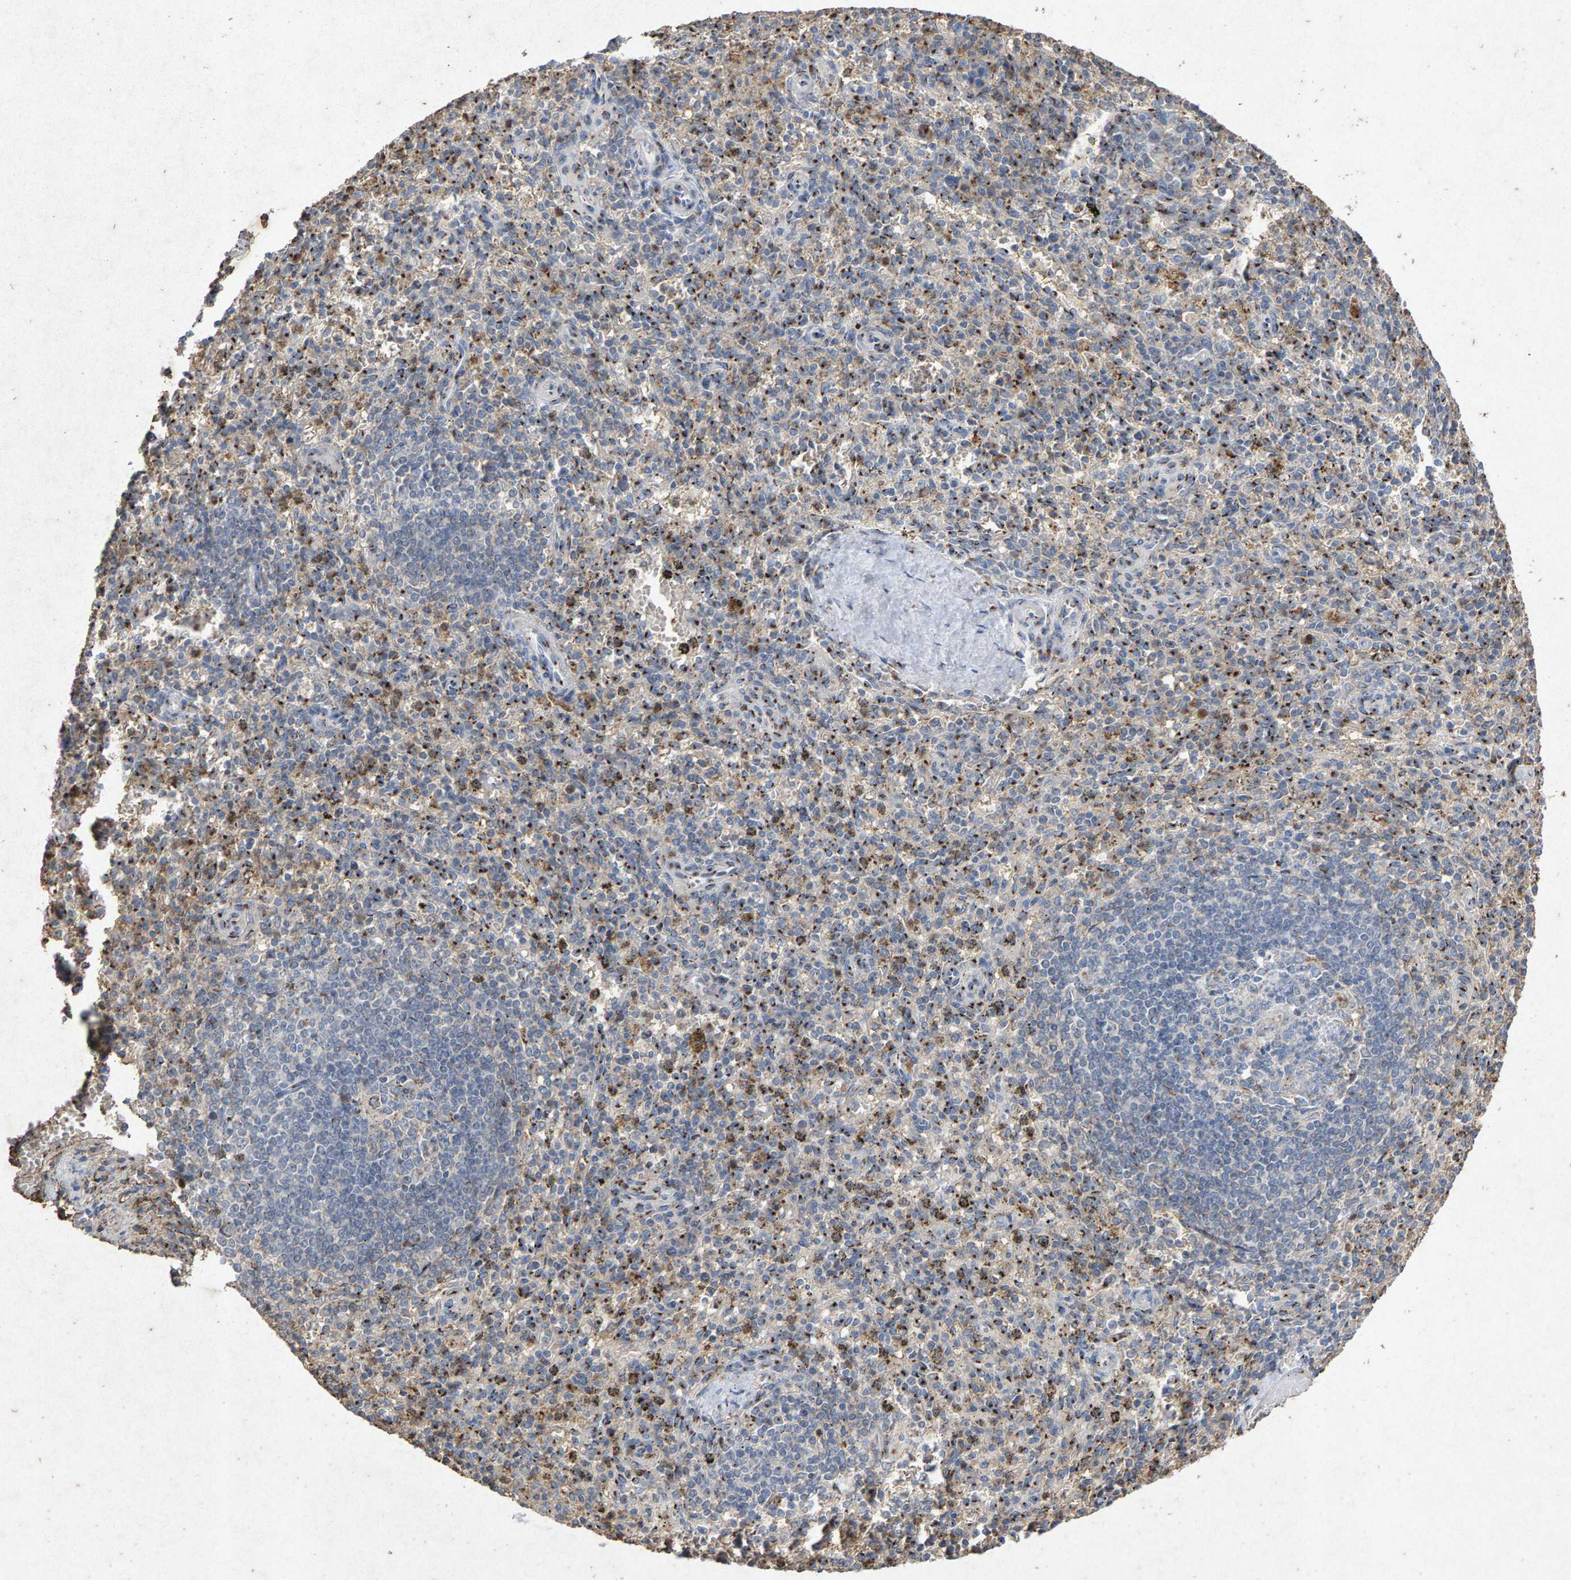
{"staining": {"intensity": "strong", "quantity": "25%-75%", "location": "cytoplasmic/membranous"}, "tissue": "spleen", "cell_type": "Cells in red pulp", "image_type": "normal", "snomed": [{"axis": "morphology", "description": "Normal tissue, NOS"}, {"axis": "topography", "description": "Spleen"}], "caption": "Cells in red pulp demonstrate high levels of strong cytoplasmic/membranous positivity in approximately 25%-75% of cells in benign spleen. Nuclei are stained in blue.", "gene": "MAN2A1", "patient": {"sex": "male", "age": 72}}